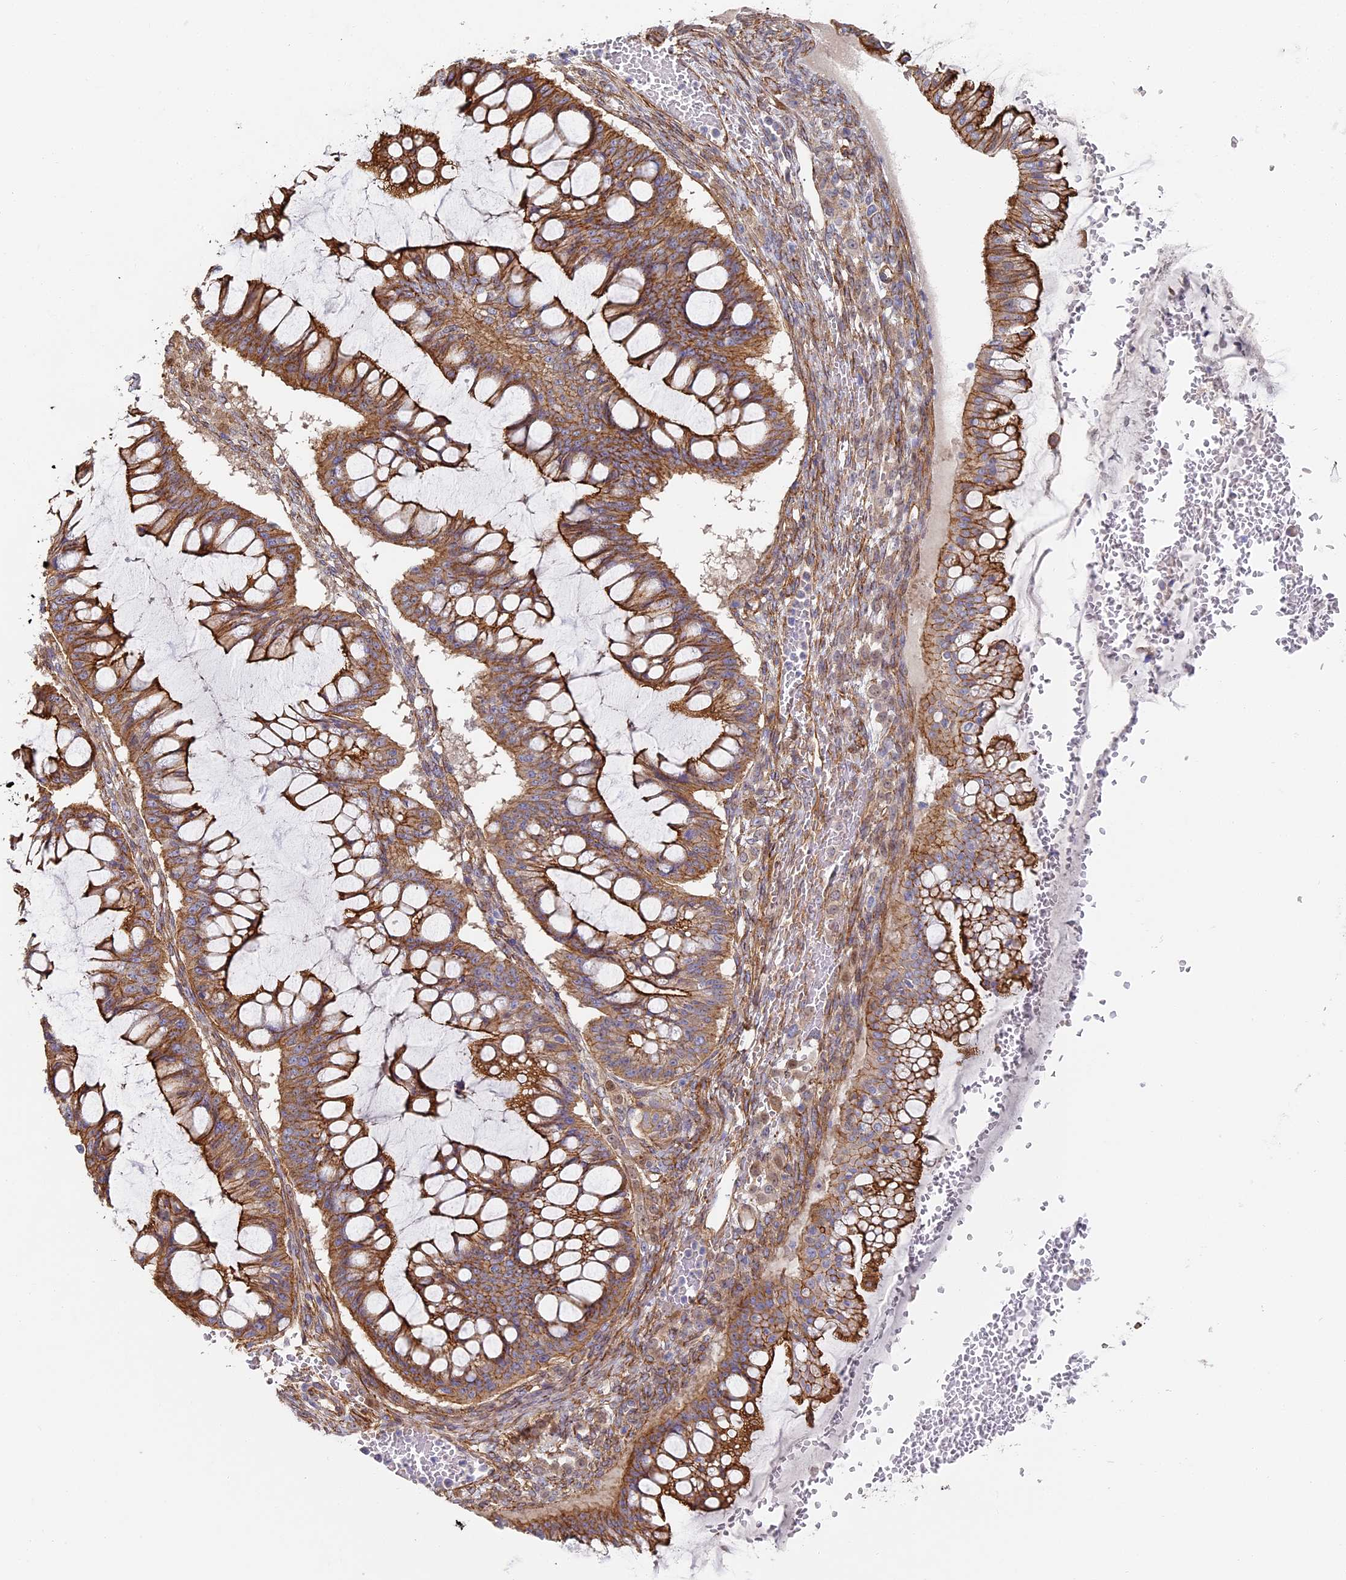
{"staining": {"intensity": "strong", "quantity": ">75%", "location": "cytoplasmic/membranous"}, "tissue": "ovarian cancer", "cell_type": "Tumor cells", "image_type": "cancer", "snomed": [{"axis": "morphology", "description": "Cystadenocarcinoma, mucinous, NOS"}, {"axis": "topography", "description": "Ovary"}], "caption": "The immunohistochemical stain shows strong cytoplasmic/membranous expression in tumor cells of mucinous cystadenocarcinoma (ovarian) tissue. (brown staining indicates protein expression, while blue staining denotes nuclei).", "gene": "CCDC30", "patient": {"sex": "female", "age": 73}}